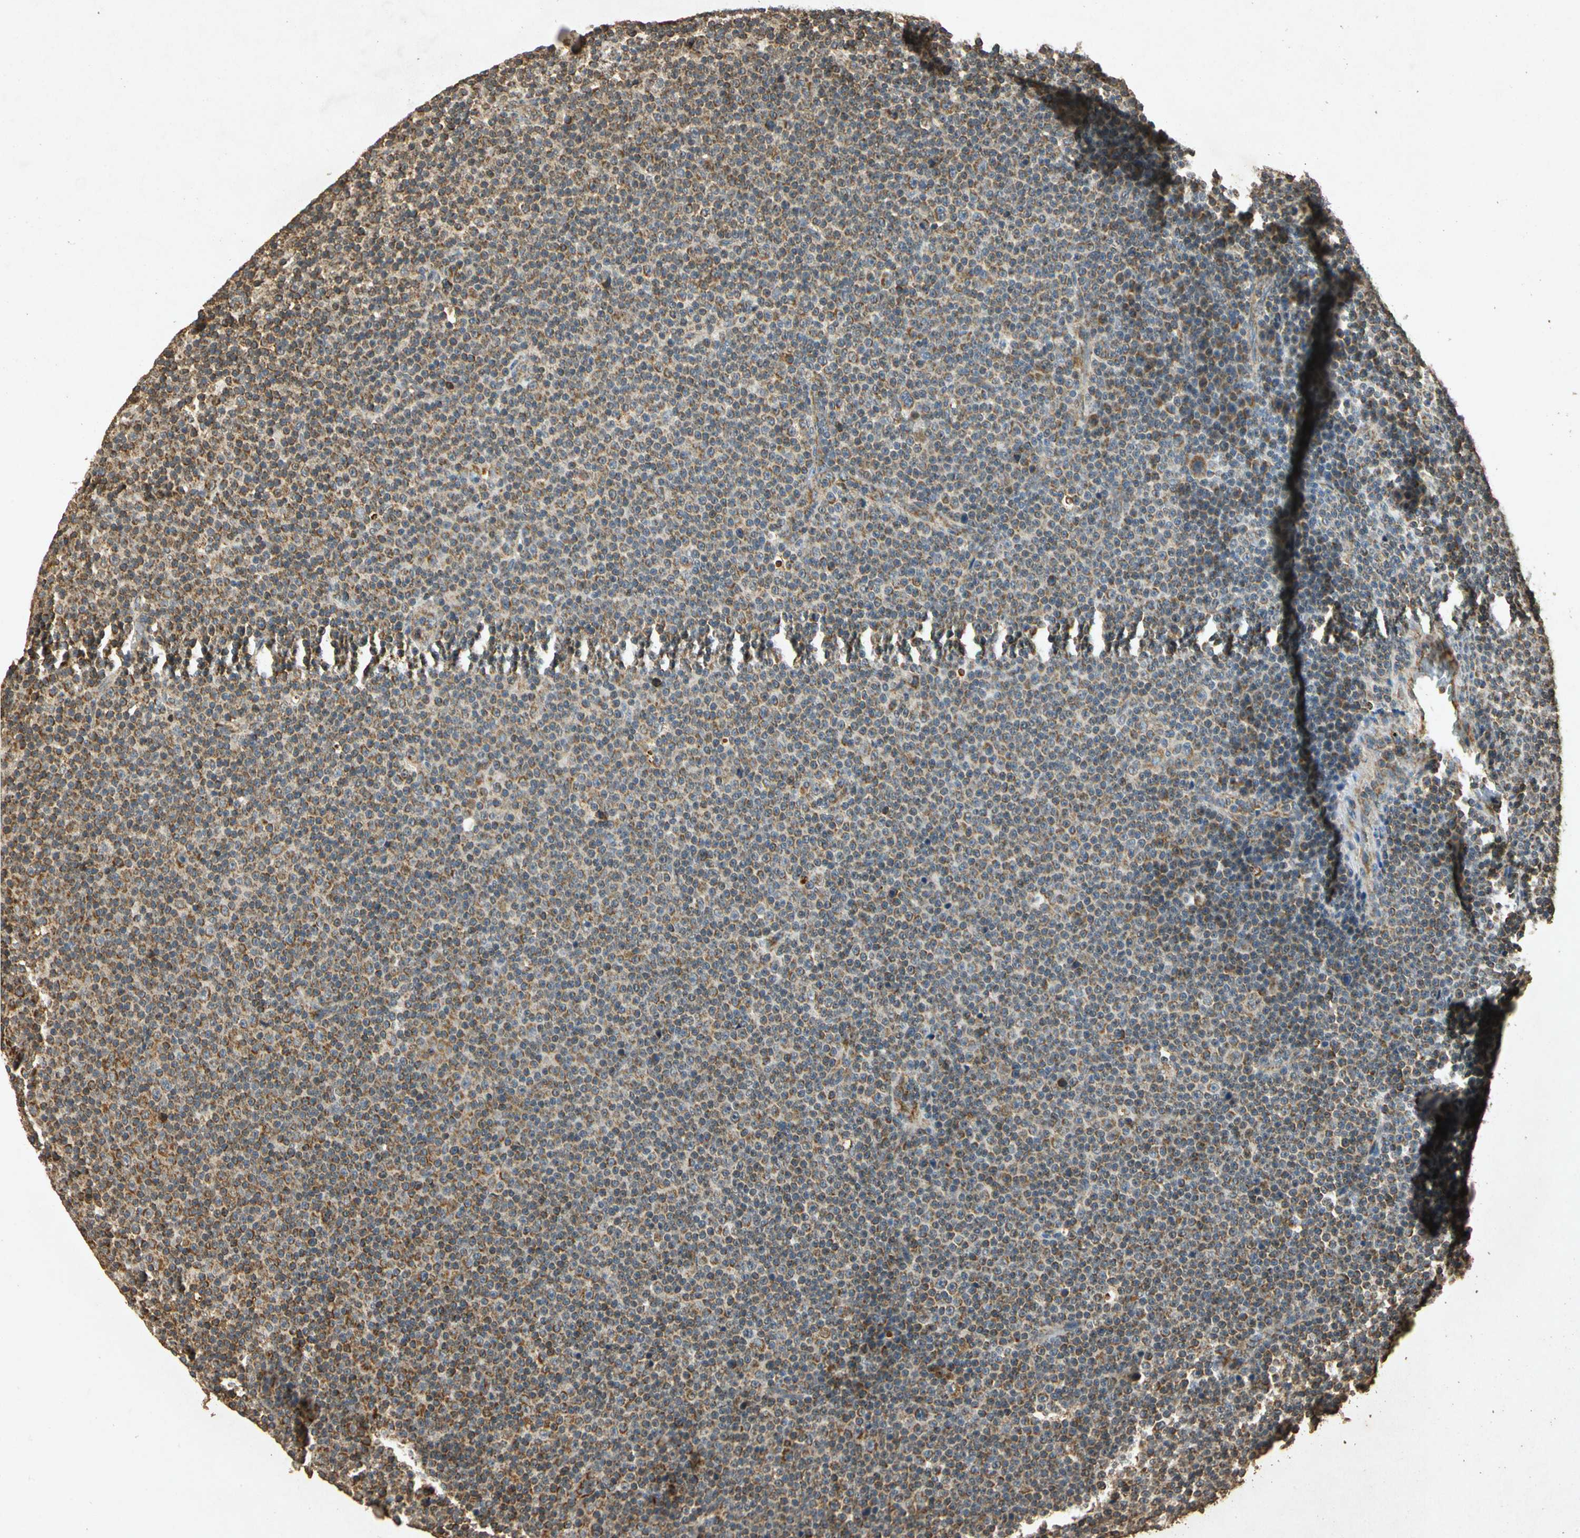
{"staining": {"intensity": "weak", "quantity": "25%-75%", "location": "cytoplasmic/membranous"}, "tissue": "lymphoma", "cell_type": "Tumor cells", "image_type": "cancer", "snomed": [{"axis": "morphology", "description": "Malignant lymphoma, non-Hodgkin's type, Low grade"}, {"axis": "topography", "description": "Lymph node"}], "caption": "Immunohistochemical staining of low-grade malignant lymphoma, non-Hodgkin's type exhibits low levels of weak cytoplasmic/membranous protein staining in about 25%-75% of tumor cells.", "gene": "PRDX3", "patient": {"sex": "female", "age": 67}}